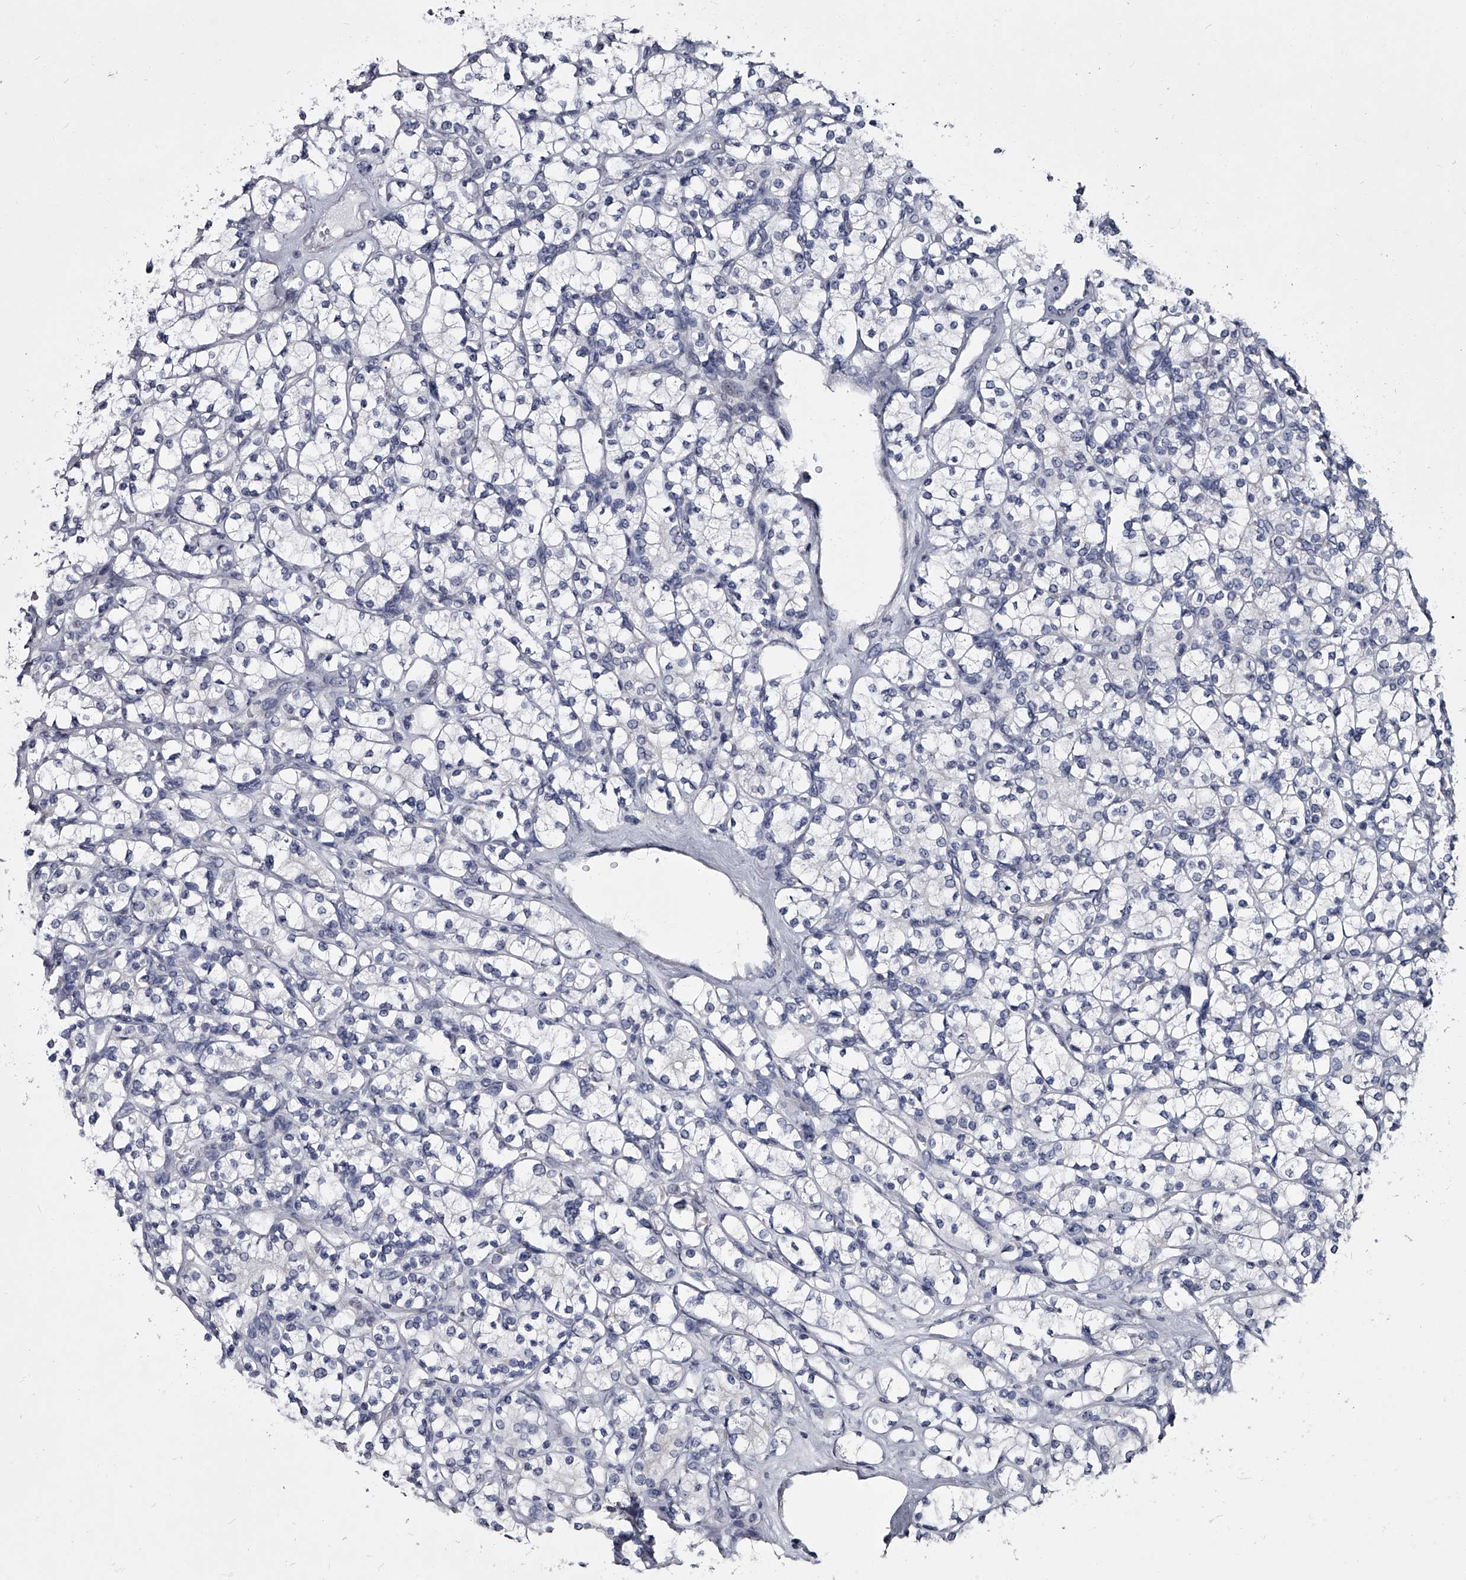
{"staining": {"intensity": "negative", "quantity": "none", "location": "none"}, "tissue": "renal cancer", "cell_type": "Tumor cells", "image_type": "cancer", "snomed": [{"axis": "morphology", "description": "Adenocarcinoma, NOS"}, {"axis": "topography", "description": "Kidney"}], "caption": "Micrograph shows no significant protein positivity in tumor cells of renal cancer.", "gene": "GAPVD1", "patient": {"sex": "male", "age": 77}}